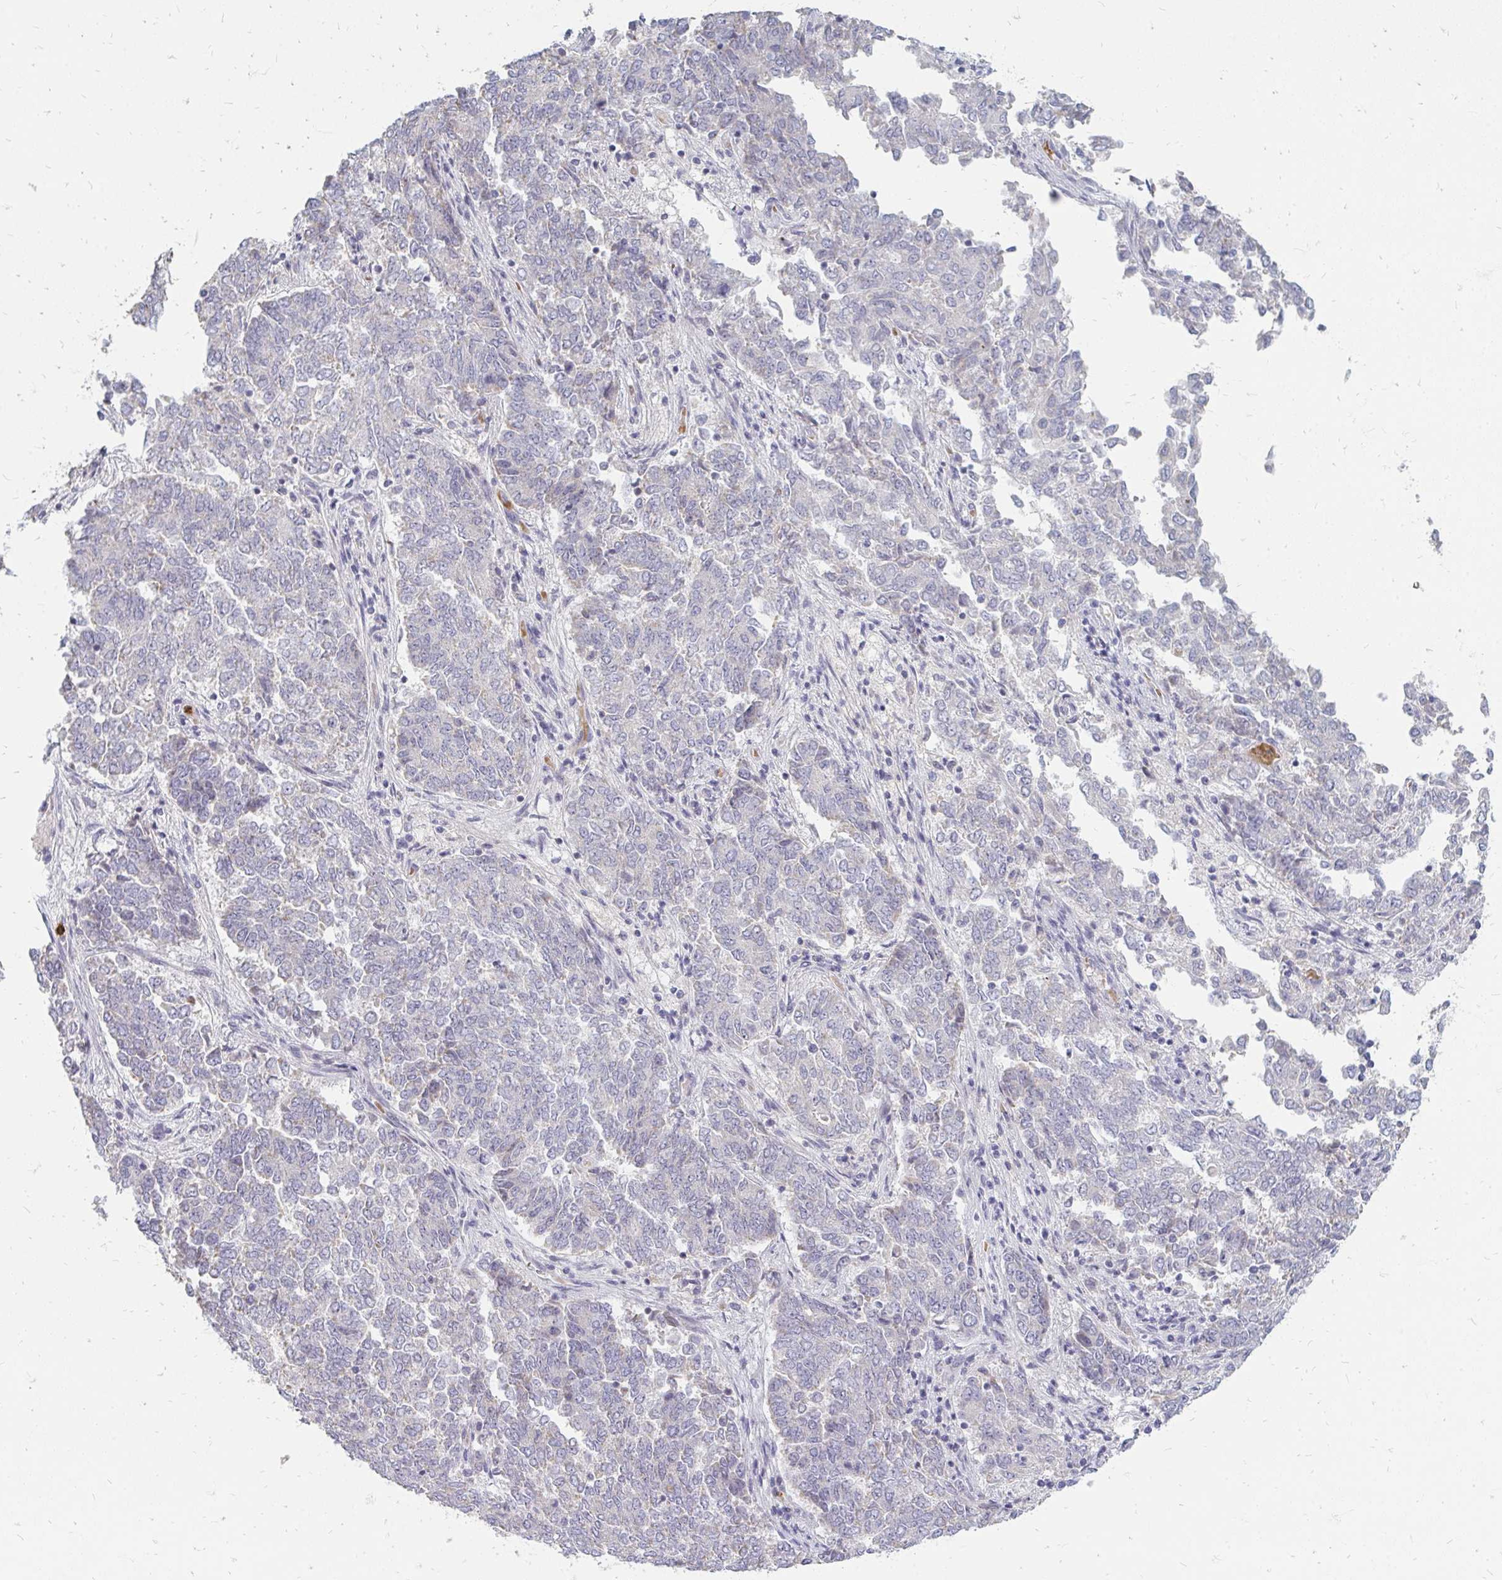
{"staining": {"intensity": "negative", "quantity": "none", "location": "none"}, "tissue": "endometrial cancer", "cell_type": "Tumor cells", "image_type": "cancer", "snomed": [{"axis": "morphology", "description": "Adenocarcinoma, NOS"}, {"axis": "topography", "description": "Endometrium"}], "caption": "Immunohistochemistry histopathology image of neoplastic tissue: endometrial cancer (adenocarcinoma) stained with DAB (3,3'-diaminobenzidine) exhibits no significant protein staining in tumor cells.", "gene": "RAB33A", "patient": {"sex": "female", "age": 80}}